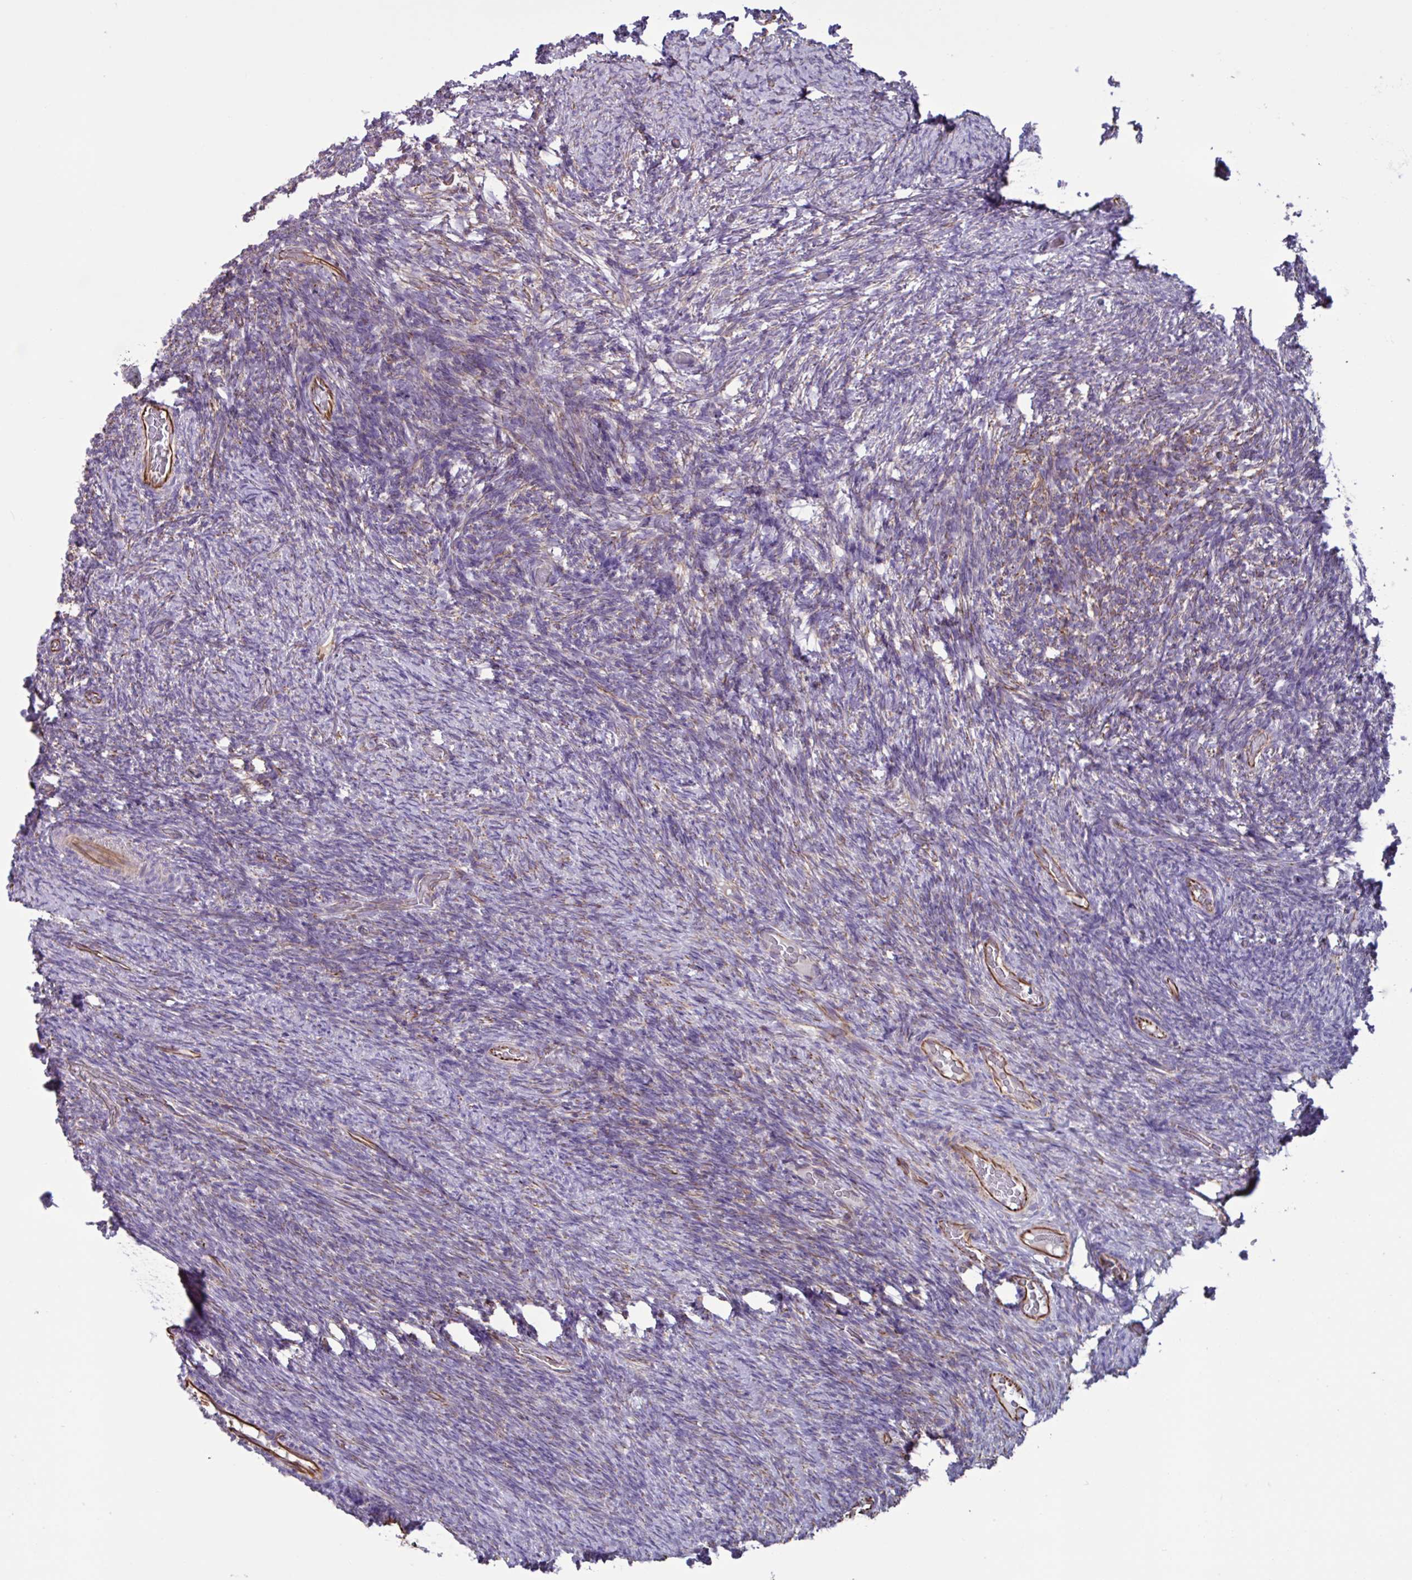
{"staining": {"intensity": "moderate", "quantity": "25%-75%", "location": "cytoplasmic/membranous"}, "tissue": "ovary", "cell_type": "Ovarian stroma cells", "image_type": "normal", "snomed": [{"axis": "morphology", "description": "Normal tissue, NOS"}, {"axis": "topography", "description": "Ovary"}], "caption": "Immunohistochemistry (IHC) (DAB) staining of benign ovary displays moderate cytoplasmic/membranous protein expression in approximately 25%-75% of ovarian stroma cells. The protein of interest is stained brown, and the nuclei are stained in blue (DAB (3,3'-diaminobenzidine) IHC with brightfield microscopy, high magnification).", "gene": "TMEM86B", "patient": {"sex": "female", "age": 34}}